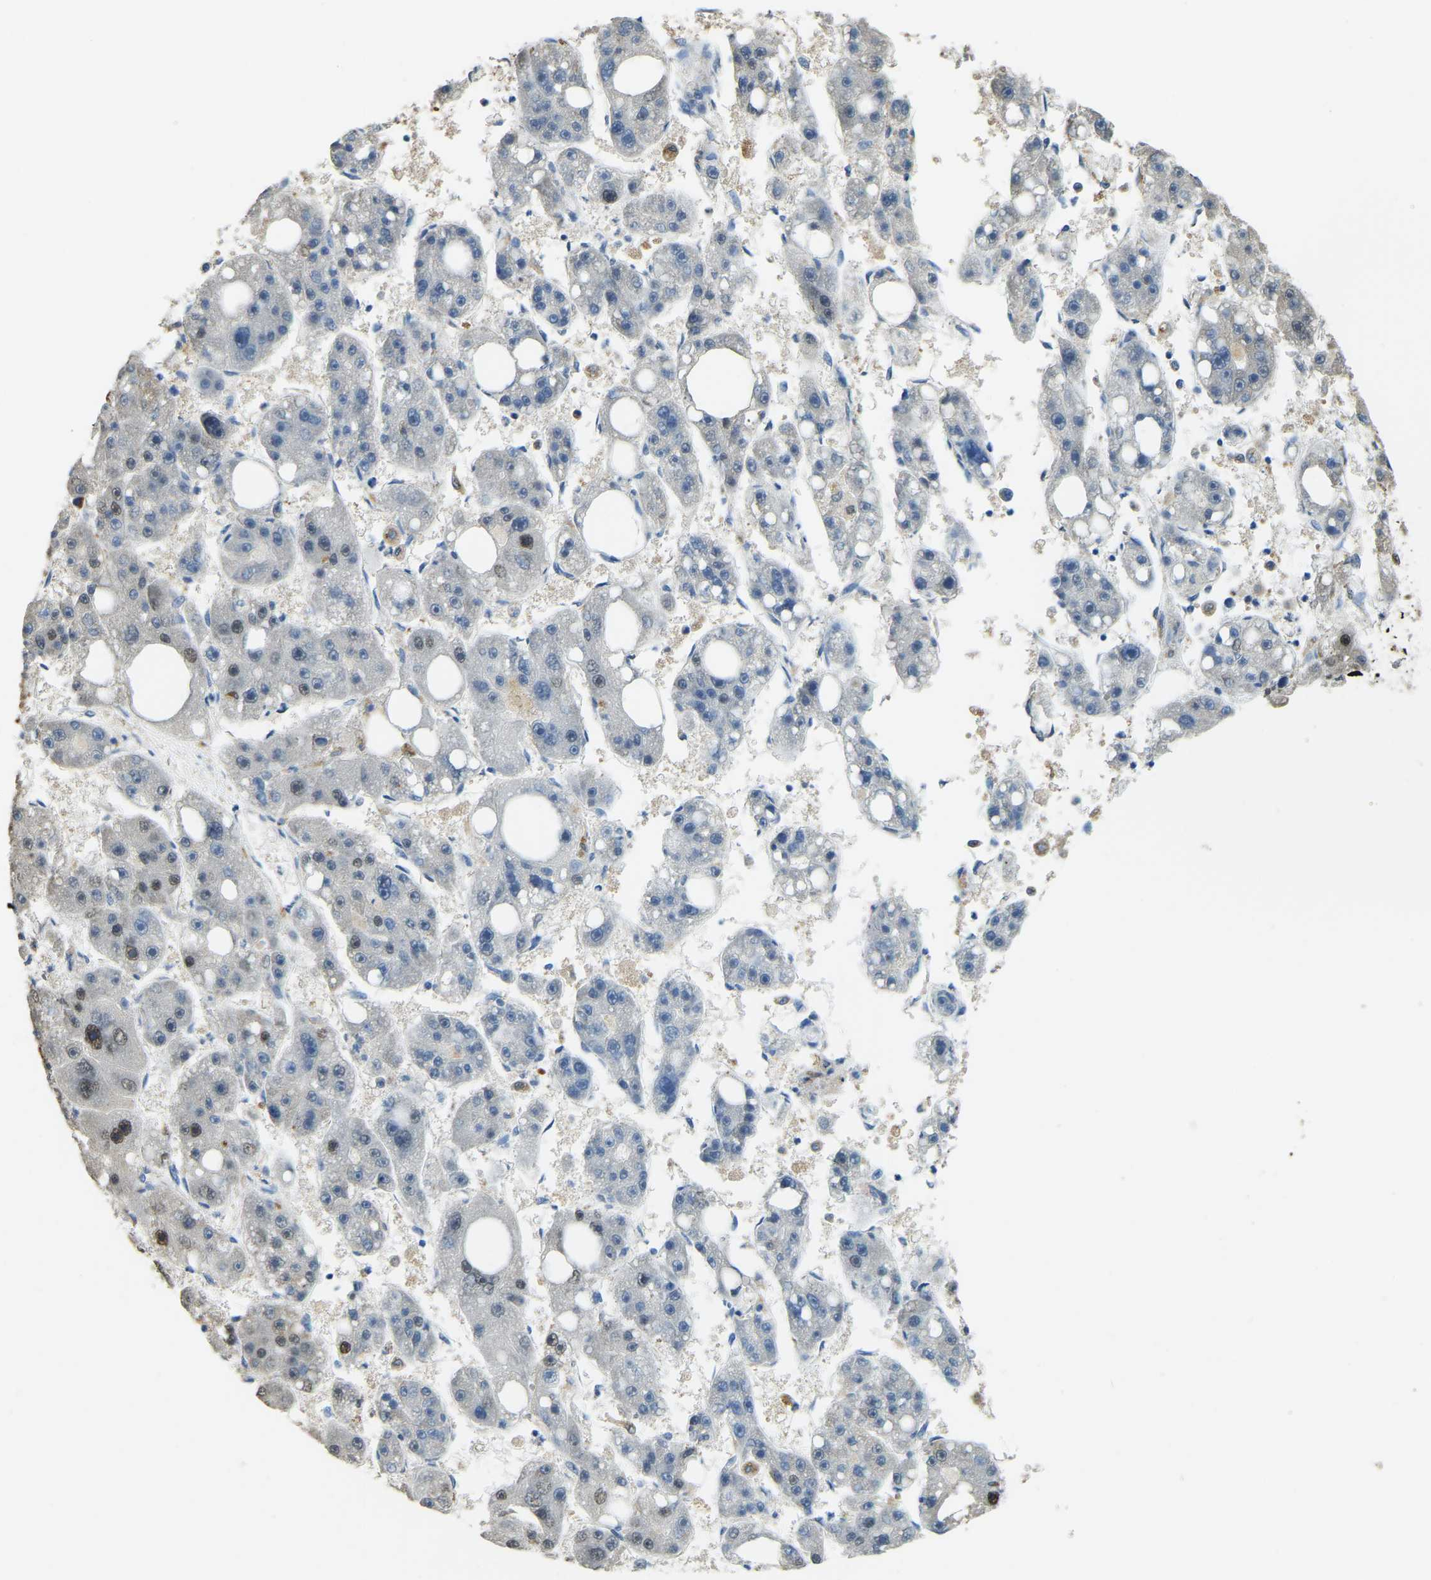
{"staining": {"intensity": "moderate", "quantity": "<25%", "location": "nuclear"}, "tissue": "liver cancer", "cell_type": "Tumor cells", "image_type": "cancer", "snomed": [{"axis": "morphology", "description": "Carcinoma, Hepatocellular, NOS"}, {"axis": "topography", "description": "Liver"}], "caption": "A photomicrograph of human liver cancer (hepatocellular carcinoma) stained for a protein reveals moderate nuclear brown staining in tumor cells.", "gene": "NANS", "patient": {"sex": "female", "age": 61}}